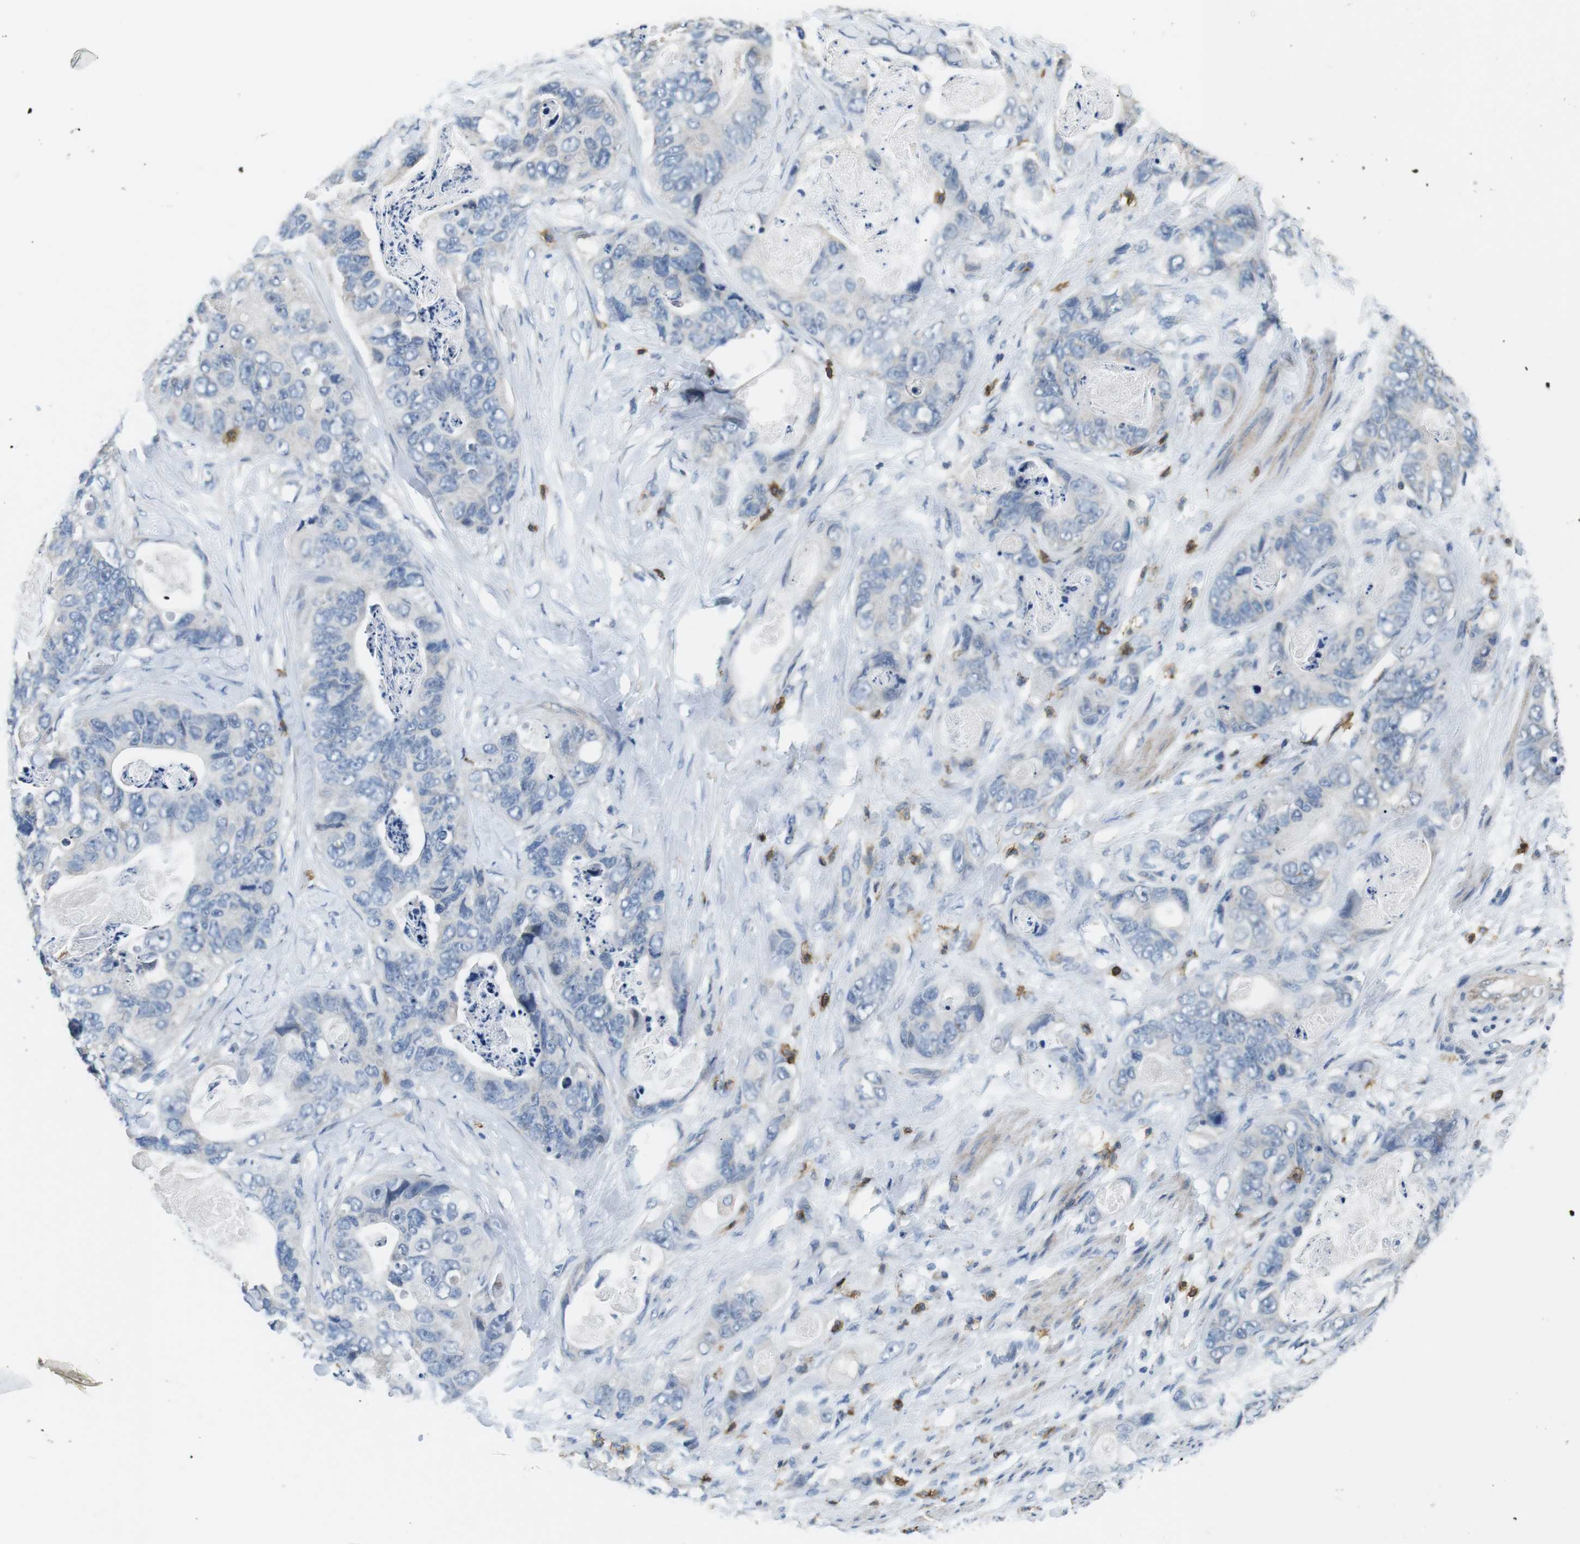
{"staining": {"intensity": "negative", "quantity": "none", "location": "none"}, "tissue": "stomach cancer", "cell_type": "Tumor cells", "image_type": "cancer", "snomed": [{"axis": "morphology", "description": "Adenocarcinoma, NOS"}, {"axis": "topography", "description": "Stomach"}], "caption": "DAB (3,3'-diaminobenzidine) immunohistochemical staining of stomach cancer (adenocarcinoma) demonstrates no significant expression in tumor cells. (DAB IHC visualized using brightfield microscopy, high magnification).", "gene": "CD6", "patient": {"sex": "female", "age": 89}}